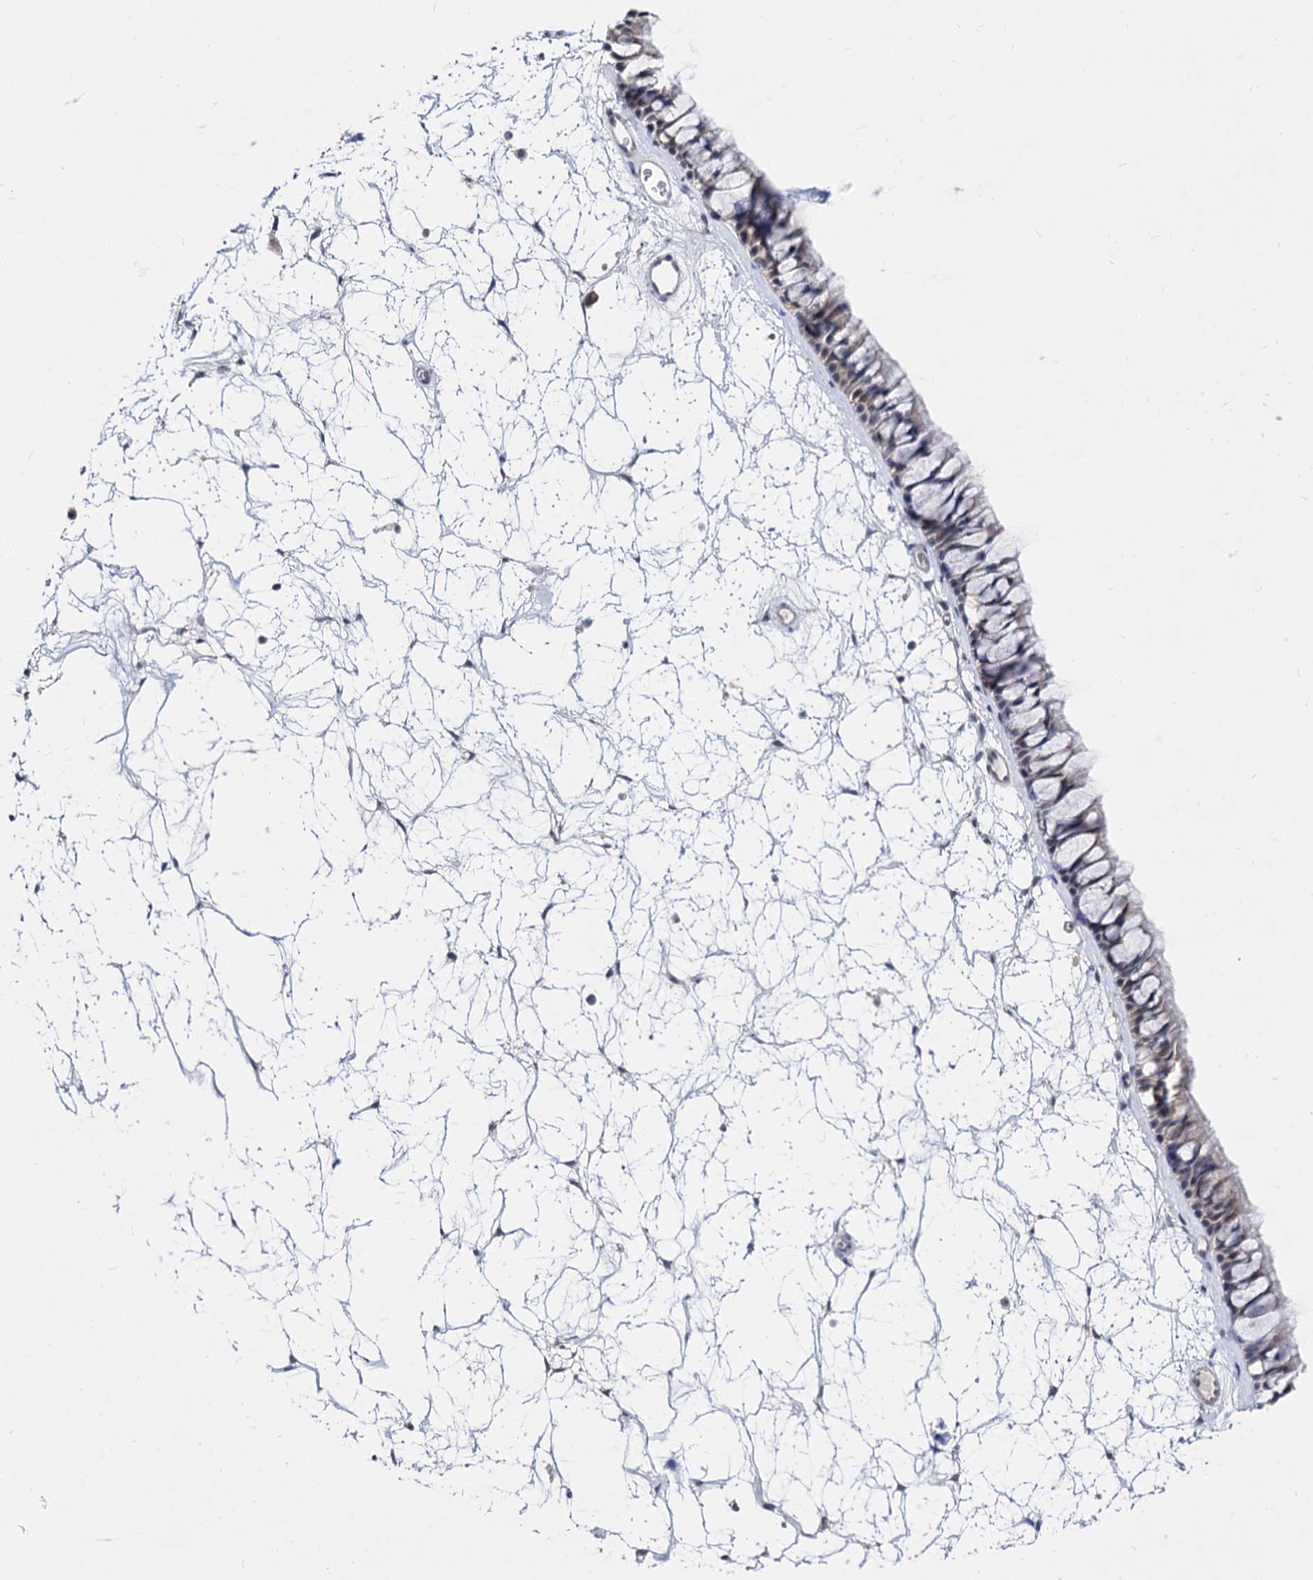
{"staining": {"intensity": "negative", "quantity": "none", "location": "none"}, "tissue": "nasopharynx", "cell_type": "Respiratory epithelial cells", "image_type": "normal", "snomed": [{"axis": "morphology", "description": "Normal tissue, NOS"}, {"axis": "topography", "description": "Nasopharynx"}], "caption": "This image is of benign nasopharynx stained with IHC to label a protein in brown with the nuclei are counter-stained blue. There is no positivity in respiratory epithelial cells. (Brightfield microscopy of DAB immunohistochemistry (IHC) at high magnification).", "gene": "CAPRIN2", "patient": {"sex": "male", "age": 64}}